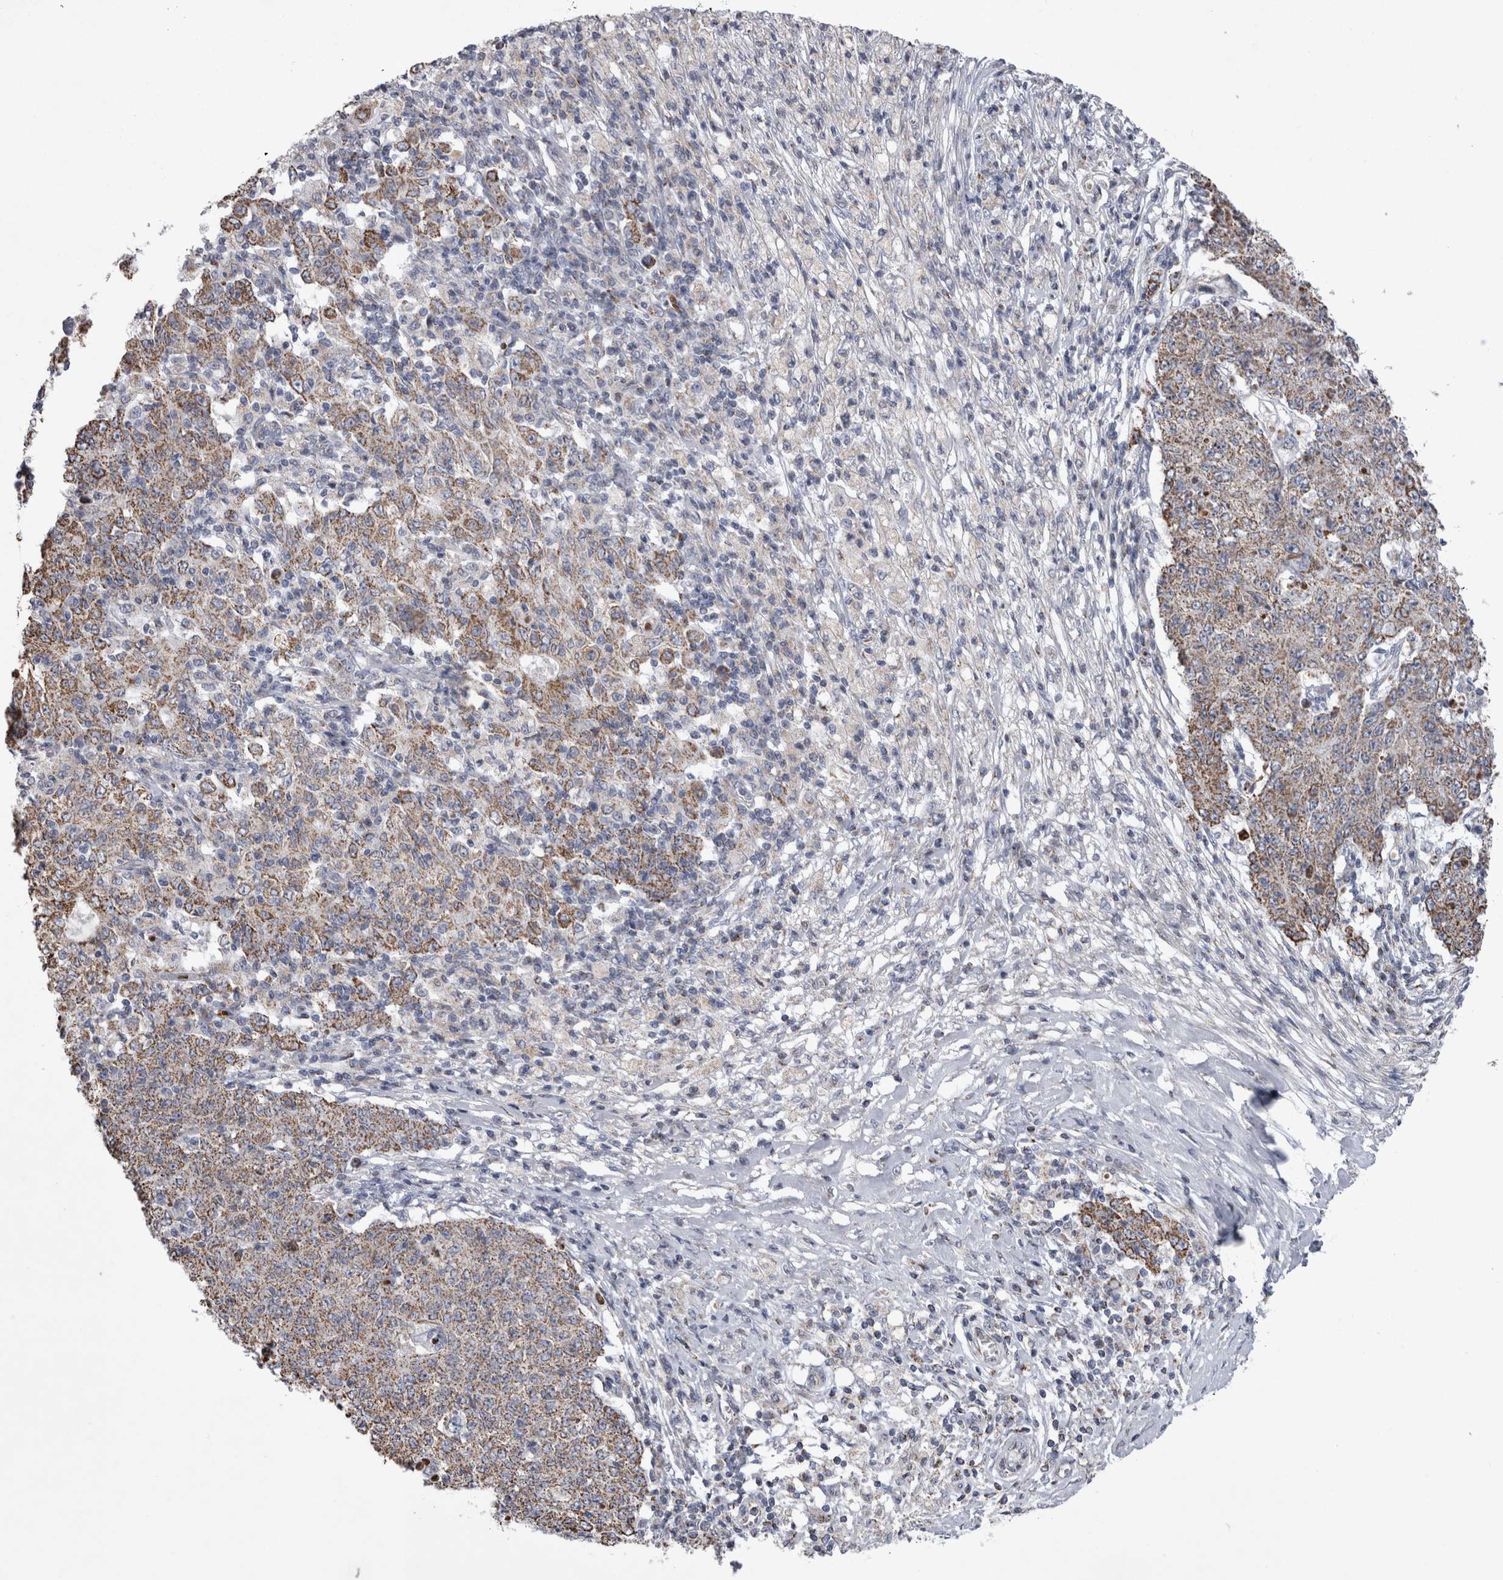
{"staining": {"intensity": "moderate", "quantity": ">75%", "location": "cytoplasmic/membranous"}, "tissue": "ovarian cancer", "cell_type": "Tumor cells", "image_type": "cancer", "snomed": [{"axis": "morphology", "description": "Carcinoma, endometroid"}, {"axis": "topography", "description": "Ovary"}], "caption": "Immunohistochemistry (IHC) of ovarian endometroid carcinoma shows medium levels of moderate cytoplasmic/membranous staining in approximately >75% of tumor cells.", "gene": "HDHD3", "patient": {"sex": "female", "age": 42}}